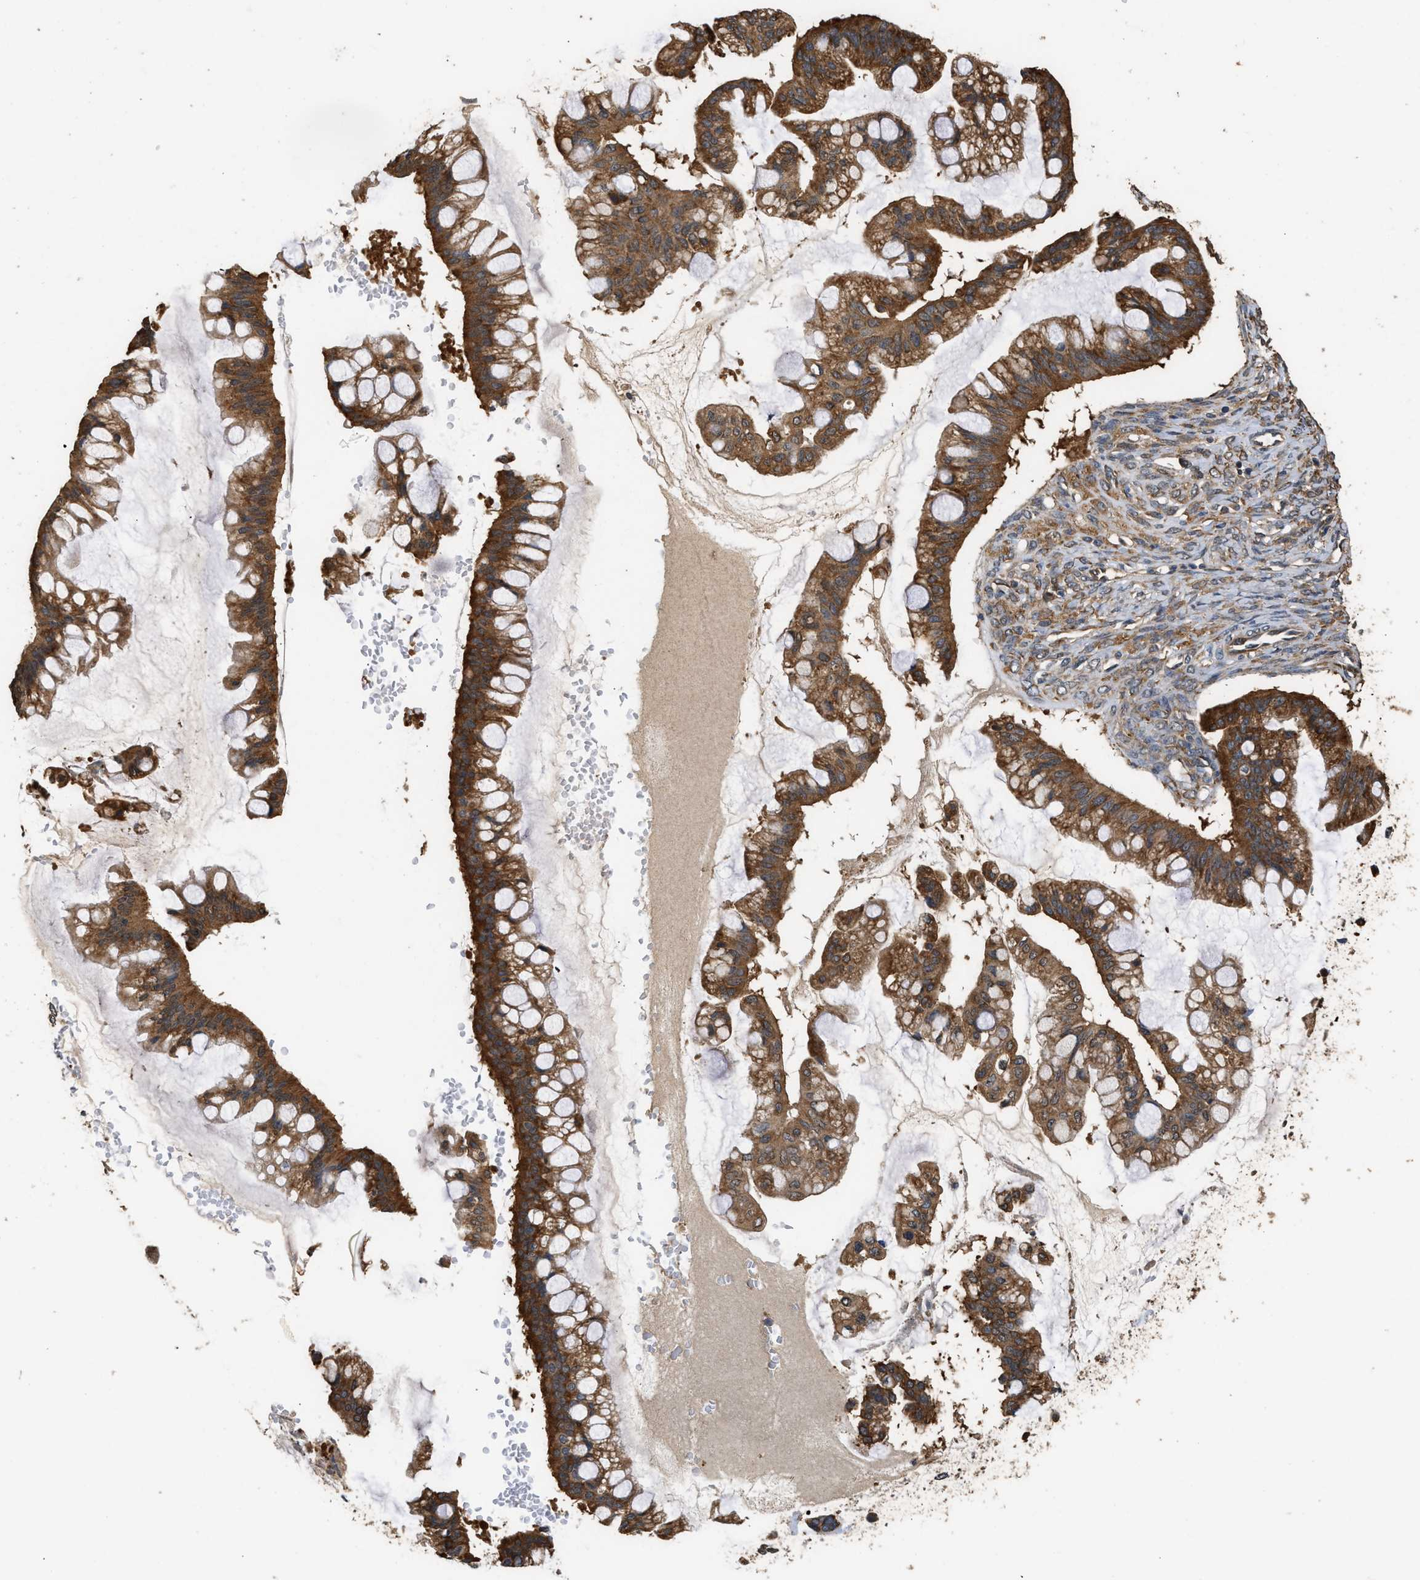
{"staining": {"intensity": "strong", "quantity": ">75%", "location": "cytoplasmic/membranous"}, "tissue": "ovarian cancer", "cell_type": "Tumor cells", "image_type": "cancer", "snomed": [{"axis": "morphology", "description": "Cystadenocarcinoma, mucinous, NOS"}, {"axis": "topography", "description": "Ovary"}], "caption": "IHC photomicrograph of human mucinous cystadenocarcinoma (ovarian) stained for a protein (brown), which shows high levels of strong cytoplasmic/membranous staining in approximately >75% of tumor cells.", "gene": "SLC36A4", "patient": {"sex": "female", "age": 73}}